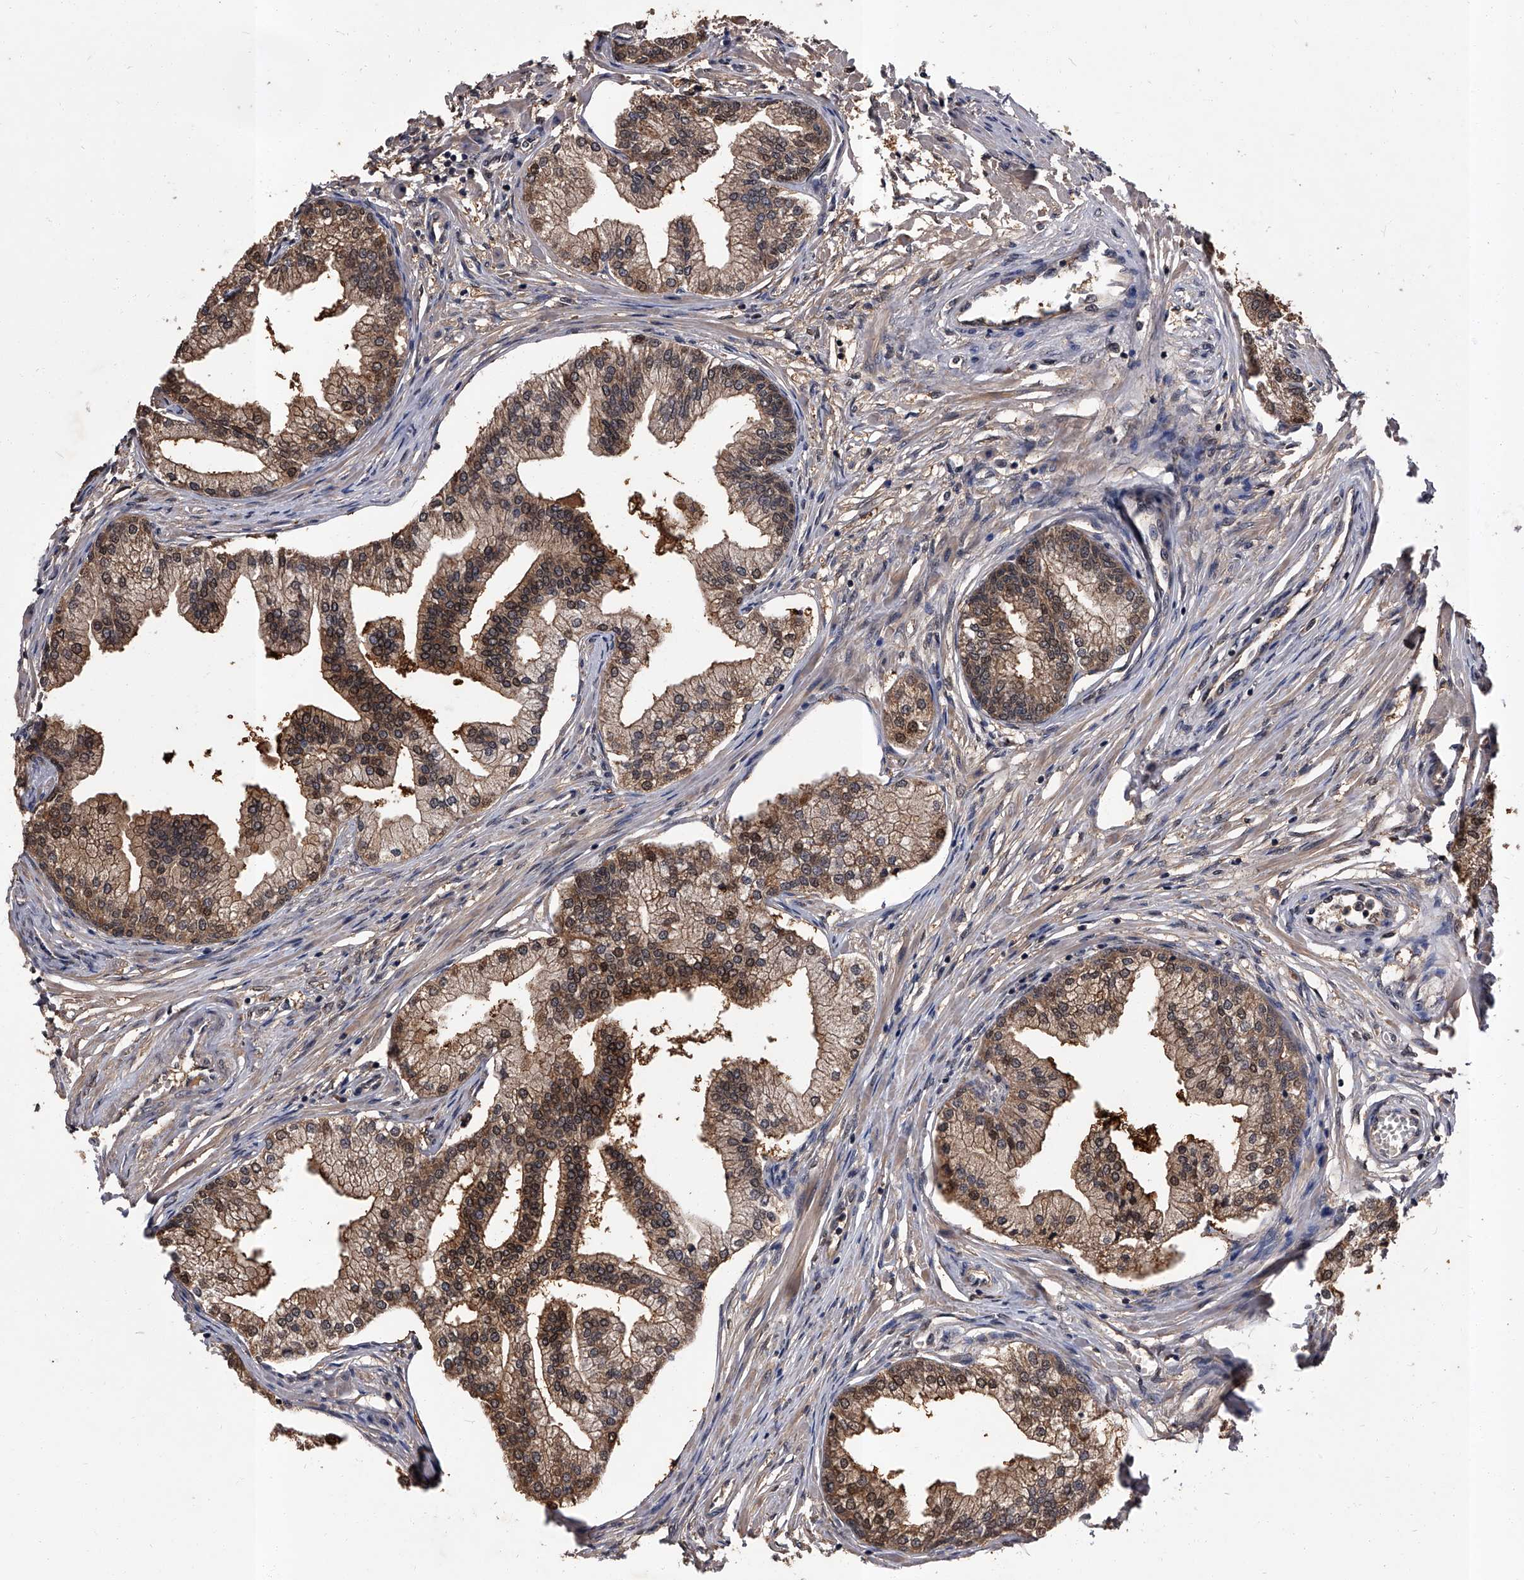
{"staining": {"intensity": "moderate", "quantity": "25%-75%", "location": "cytoplasmic/membranous,nuclear"}, "tissue": "prostate", "cell_type": "Glandular cells", "image_type": "normal", "snomed": [{"axis": "morphology", "description": "Normal tissue, NOS"}, {"axis": "morphology", "description": "Urothelial carcinoma, Low grade"}, {"axis": "topography", "description": "Urinary bladder"}, {"axis": "topography", "description": "Prostate"}], "caption": "Immunohistochemical staining of benign prostate demonstrates moderate cytoplasmic/membranous,nuclear protein positivity in approximately 25%-75% of glandular cells.", "gene": "SLC18B1", "patient": {"sex": "male", "age": 60}}